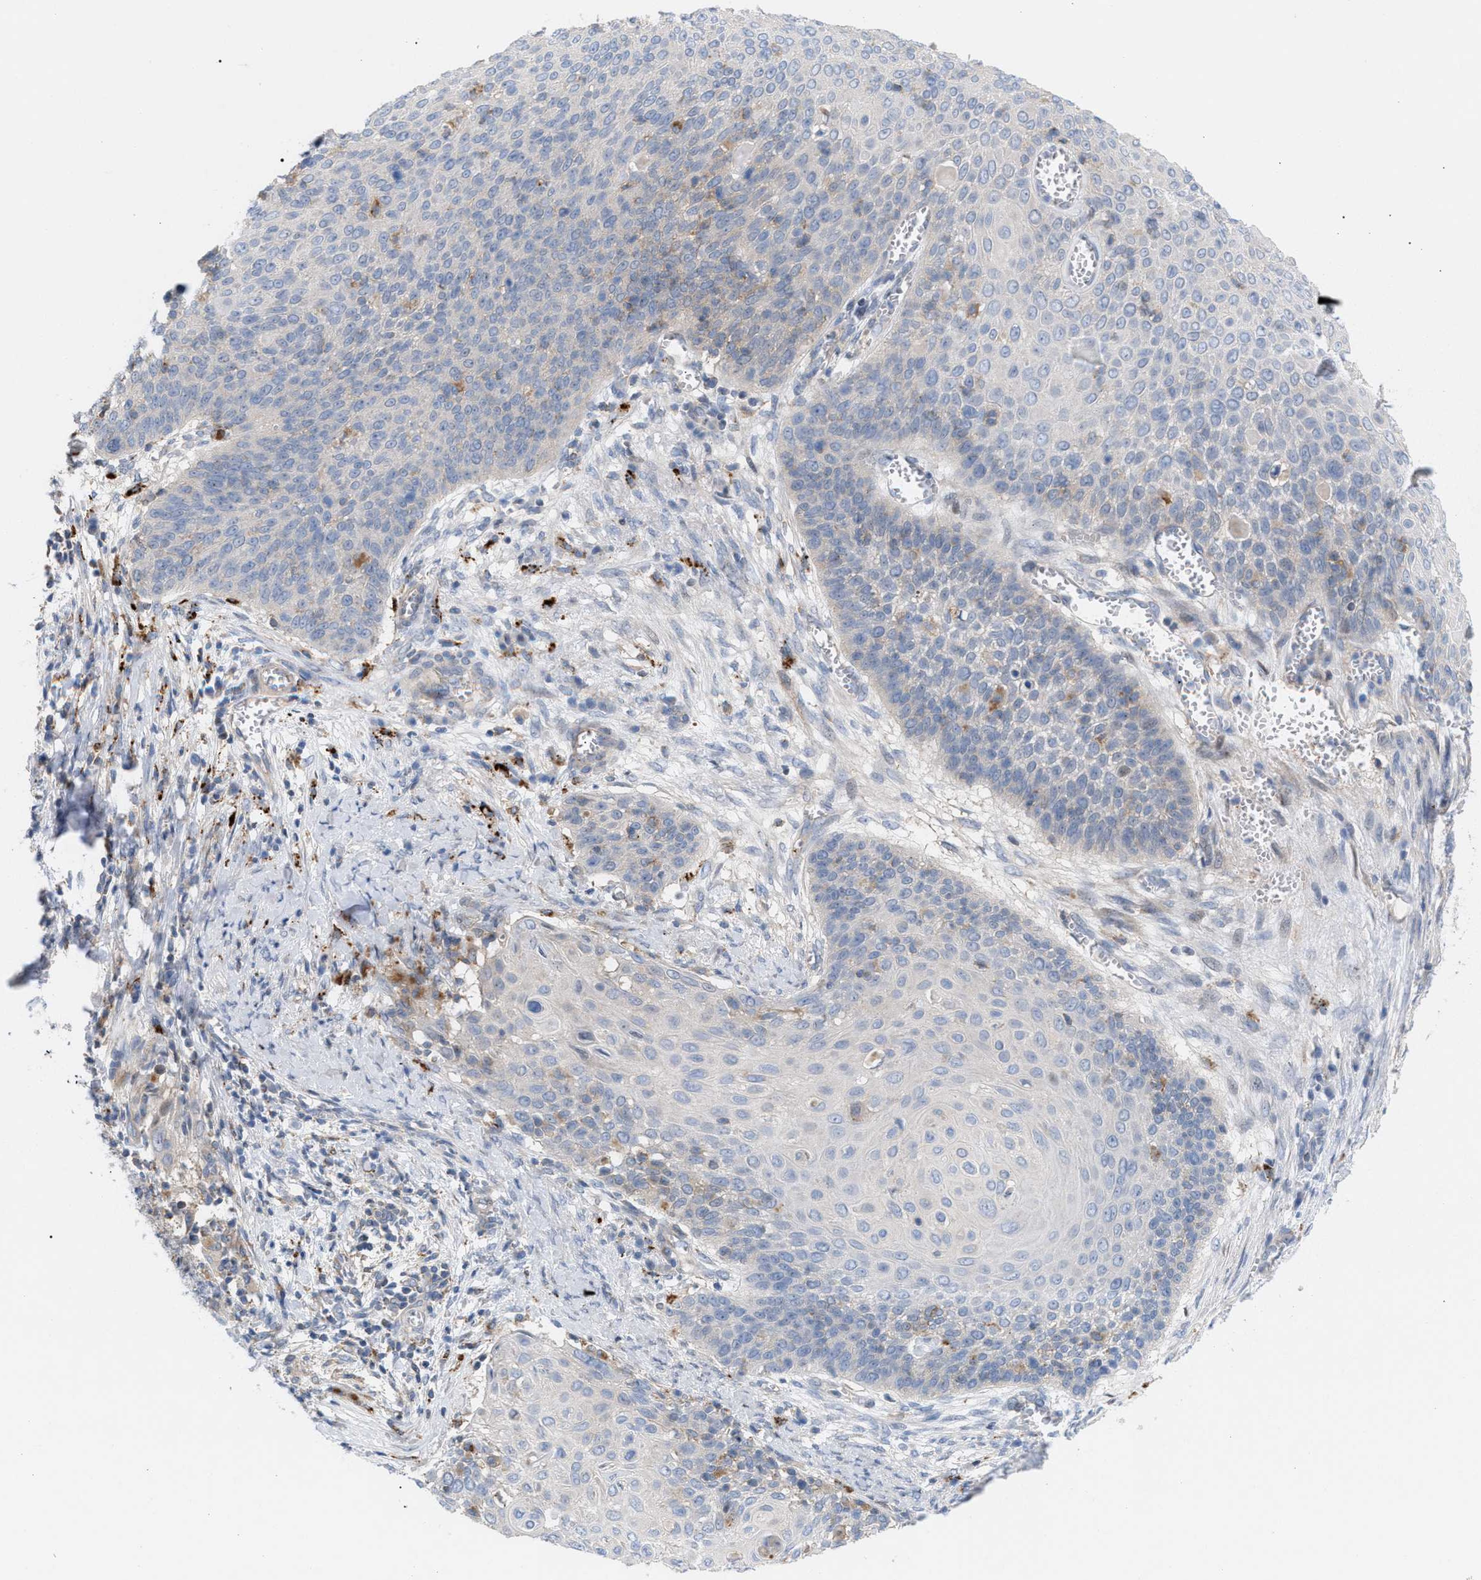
{"staining": {"intensity": "negative", "quantity": "none", "location": "none"}, "tissue": "cervical cancer", "cell_type": "Tumor cells", "image_type": "cancer", "snomed": [{"axis": "morphology", "description": "Squamous cell carcinoma, NOS"}, {"axis": "topography", "description": "Cervix"}], "caption": "A high-resolution photomicrograph shows immunohistochemistry (IHC) staining of cervical cancer, which reveals no significant expression in tumor cells.", "gene": "MBTD1", "patient": {"sex": "female", "age": 39}}